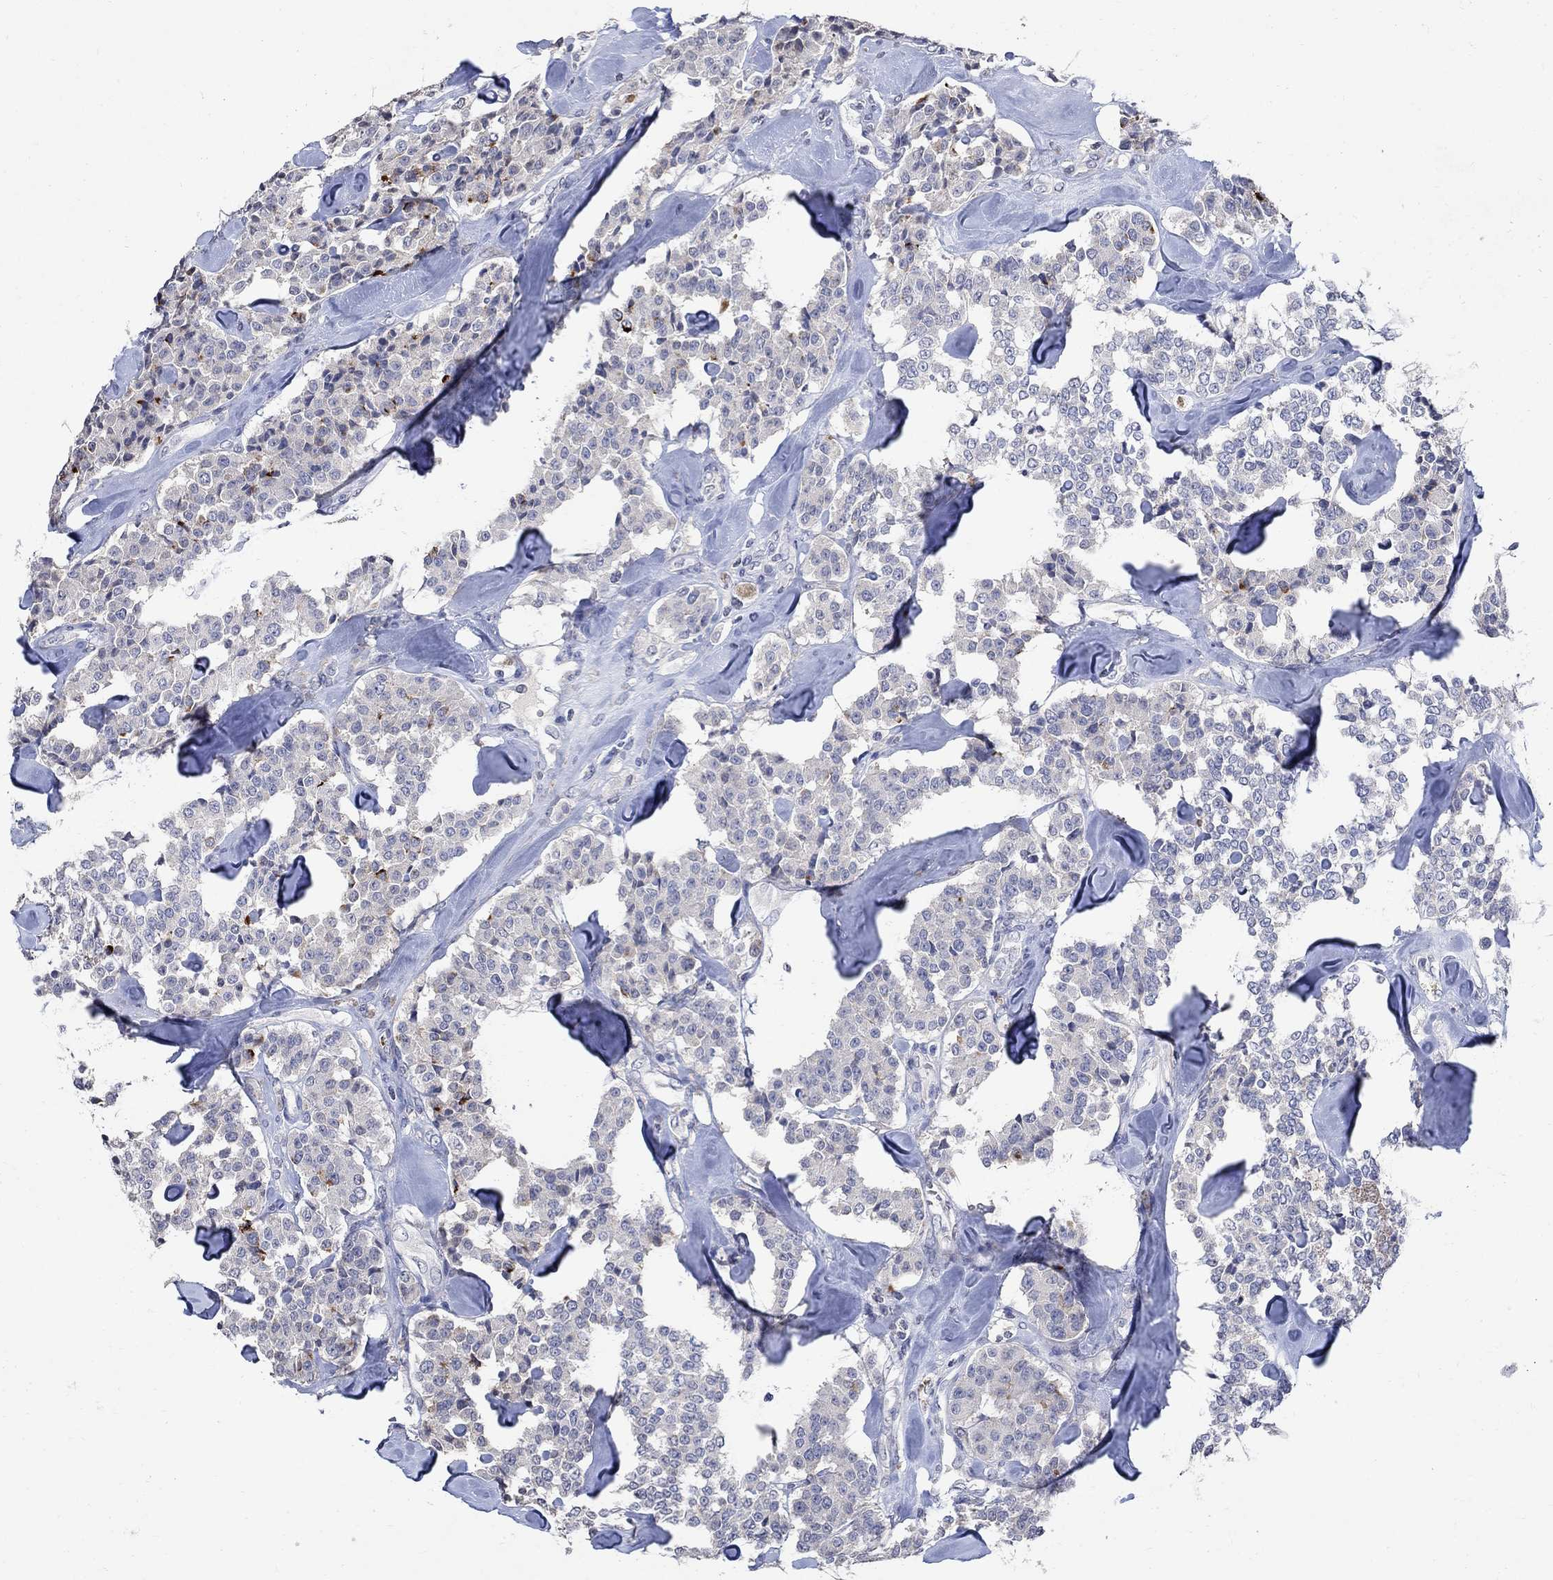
{"staining": {"intensity": "negative", "quantity": "none", "location": "none"}, "tissue": "carcinoid", "cell_type": "Tumor cells", "image_type": "cancer", "snomed": [{"axis": "morphology", "description": "Carcinoid, malignant, NOS"}, {"axis": "topography", "description": "Pancreas"}], "caption": "High power microscopy micrograph of an IHC image of carcinoid (malignant), revealing no significant staining in tumor cells. Brightfield microscopy of immunohistochemistry (IHC) stained with DAB (3,3'-diaminobenzidine) (brown) and hematoxylin (blue), captured at high magnification.", "gene": "TMEM169", "patient": {"sex": "male", "age": 41}}